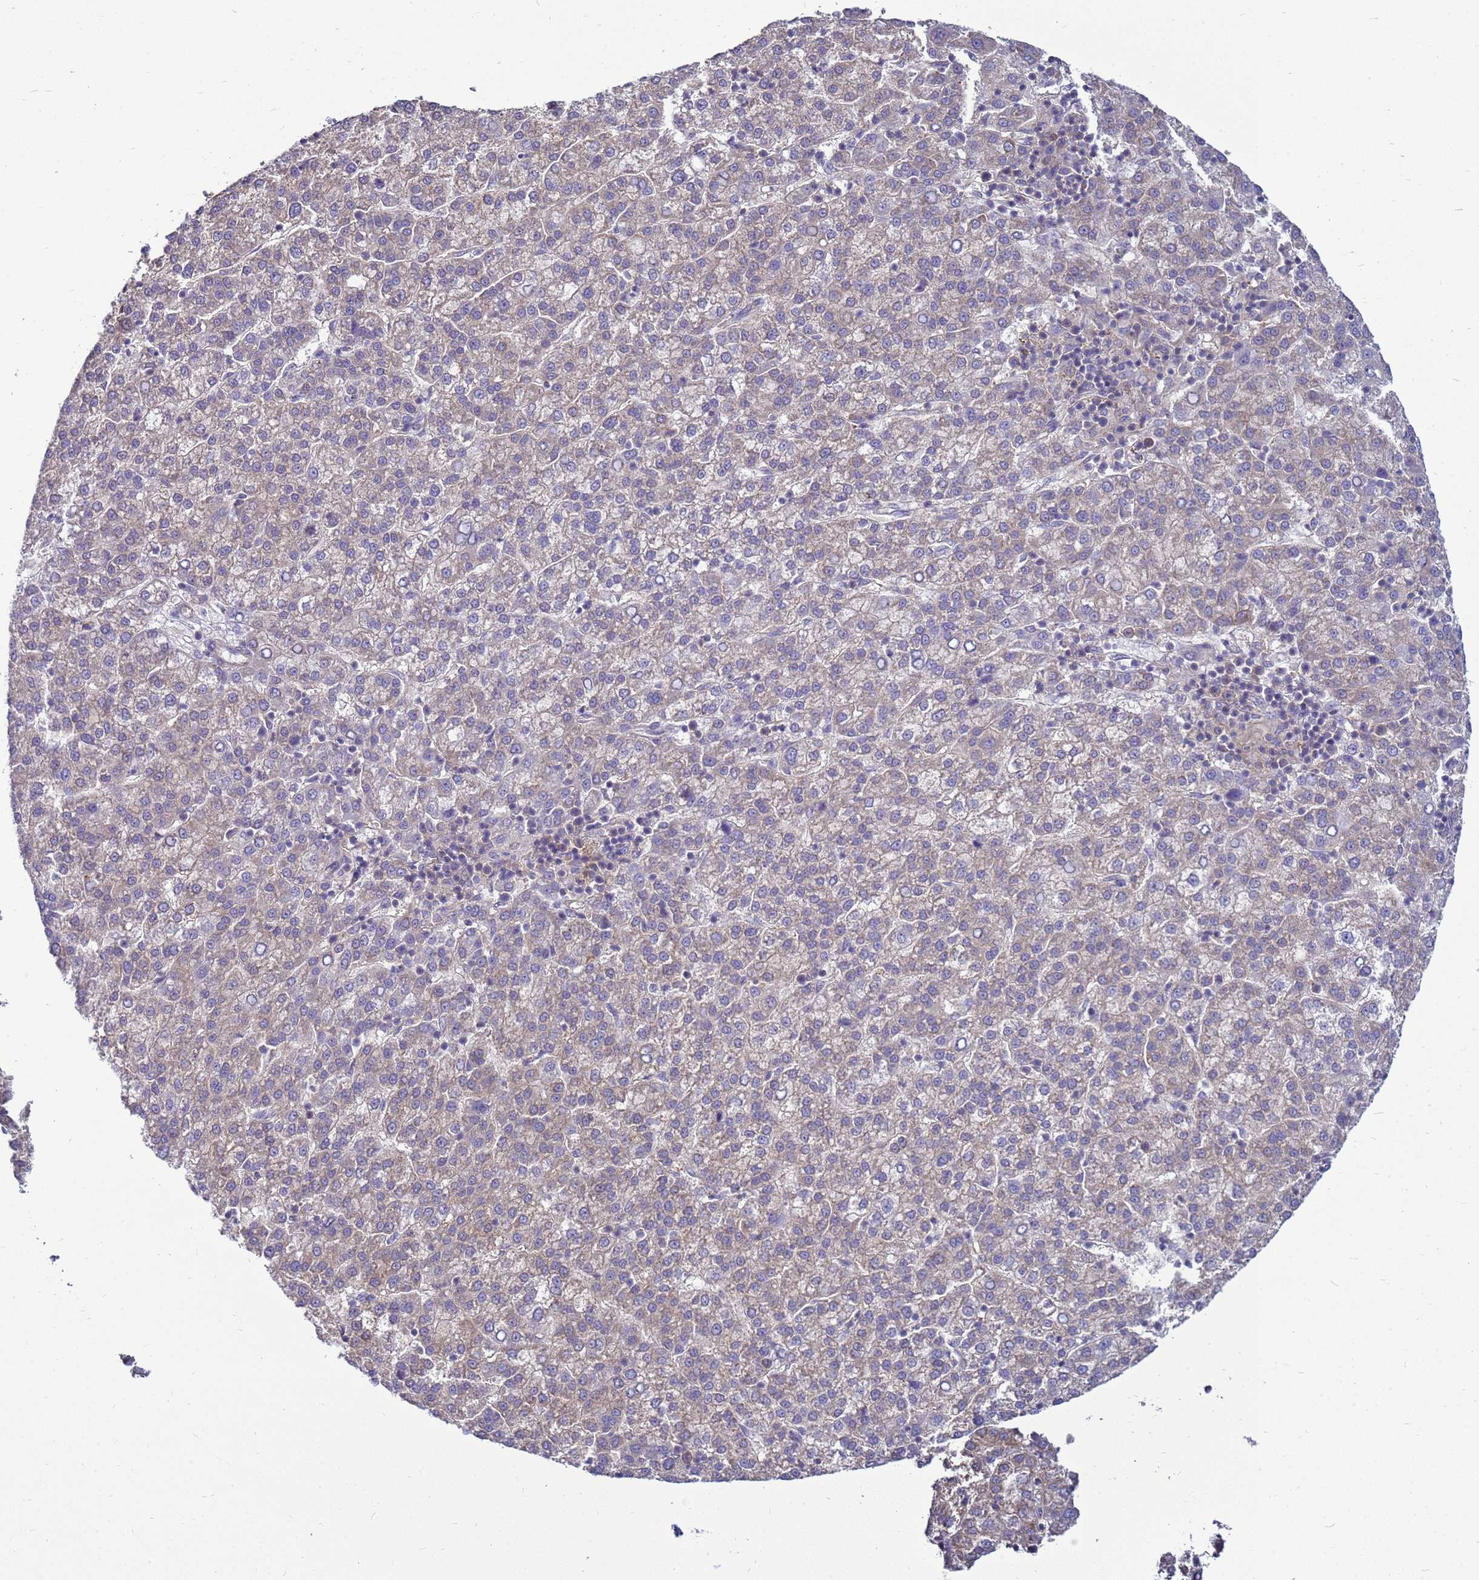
{"staining": {"intensity": "weak", "quantity": "25%-75%", "location": "cytoplasmic/membranous"}, "tissue": "liver cancer", "cell_type": "Tumor cells", "image_type": "cancer", "snomed": [{"axis": "morphology", "description": "Carcinoma, Hepatocellular, NOS"}, {"axis": "topography", "description": "Liver"}], "caption": "This is an image of IHC staining of hepatocellular carcinoma (liver), which shows weak positivity in the cytoplasmic/membranous of tumor cells.", "gene": "MON1B", "patient": {"sex": "female", "age": 58}}